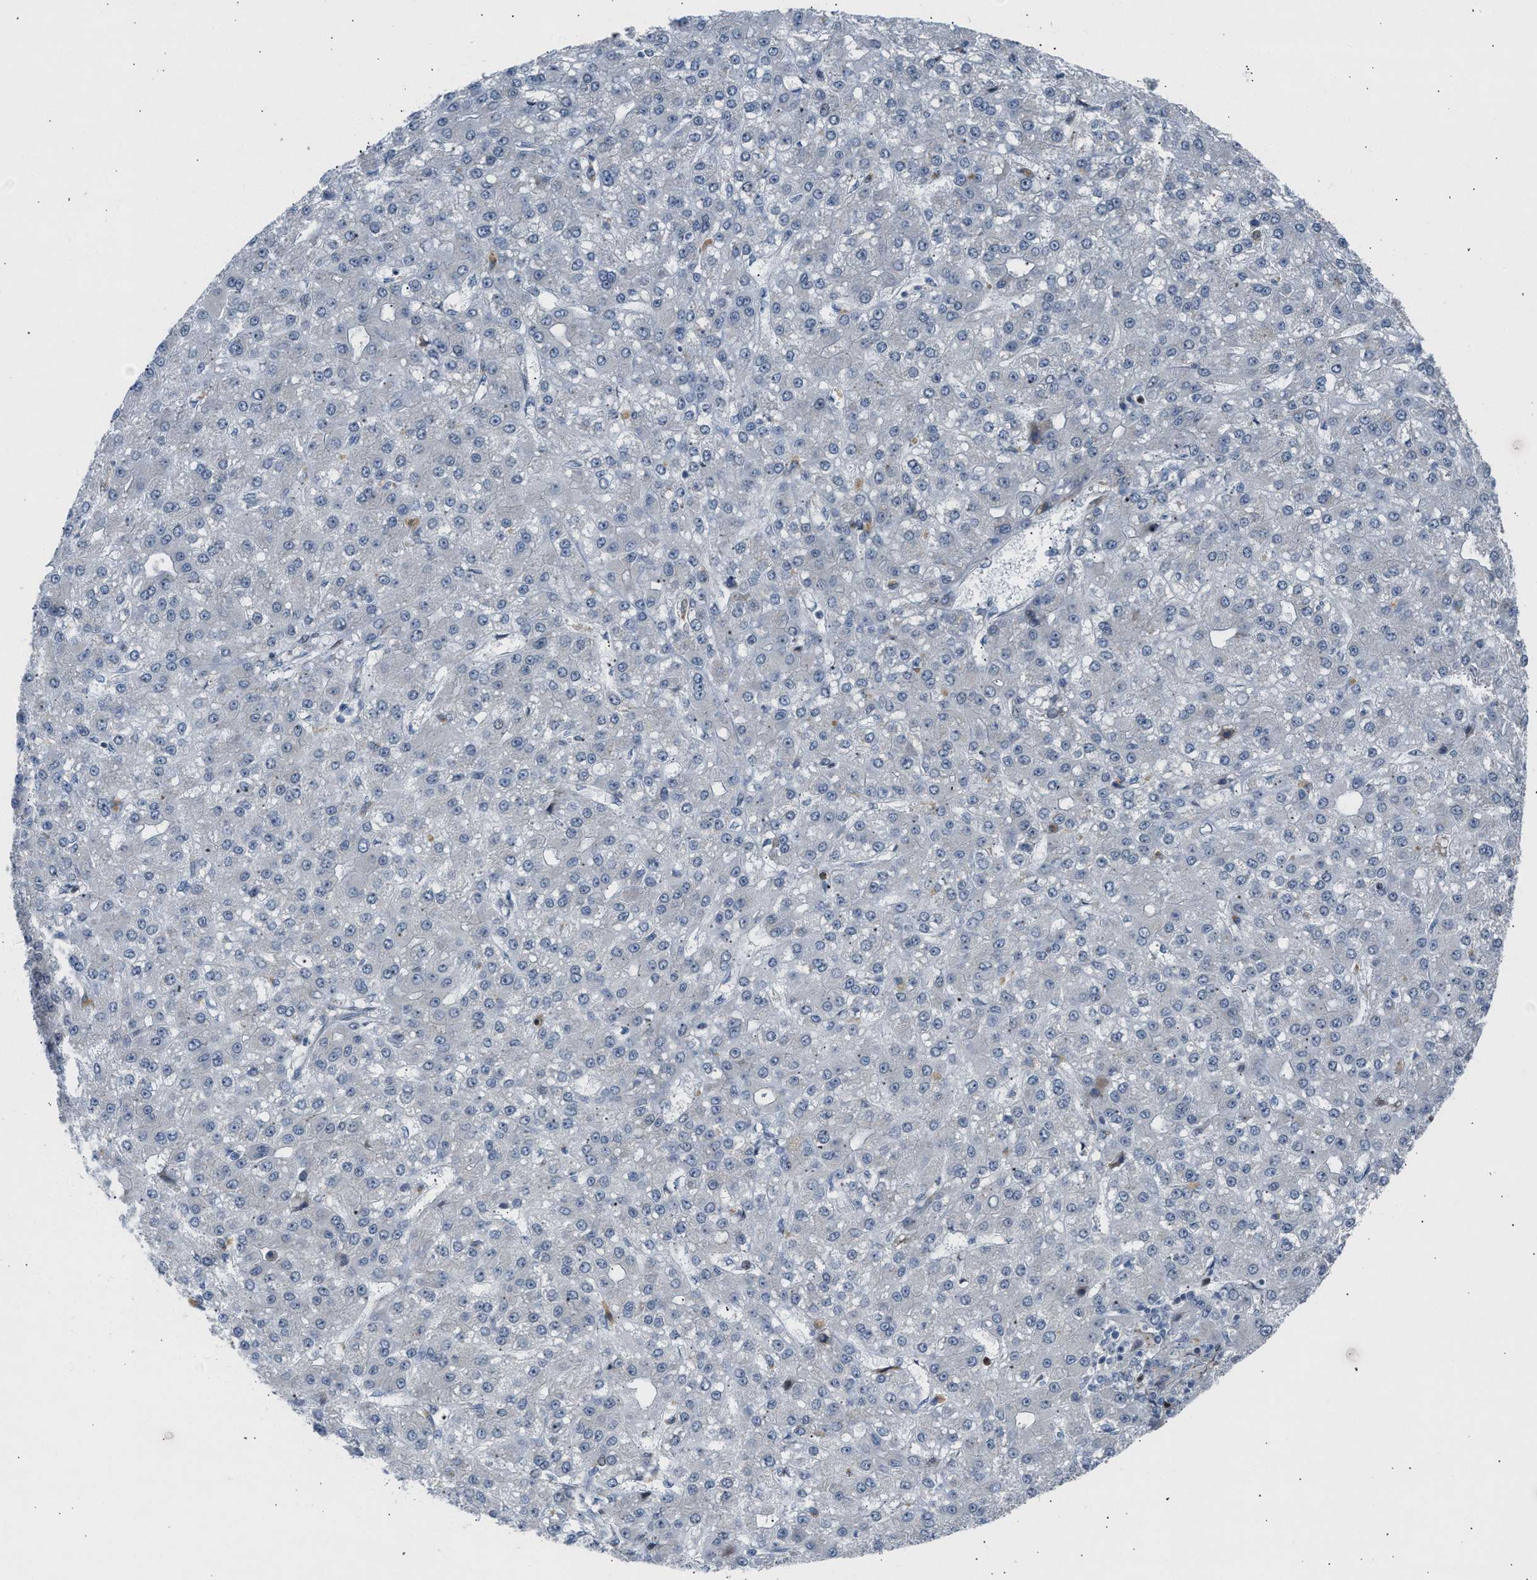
{"staining": {"intensity": "negative", "quantity": "none", "location": "none"}, "tissue": "liver cancer", "cell_type": "Tumor cells", "image_type": "cancer", "snomed": [{"axis": "morphology", "description": "Carcinoma, Hepatocellular, NOS"}, {"axis": "topography", "description": "Liver"}], "caption": "A micrograph of liver cancer stained for a protein shows no brown staining in tumor cells.", "gene": "NPS", "patient": {"sex": "male", "age": 67}}